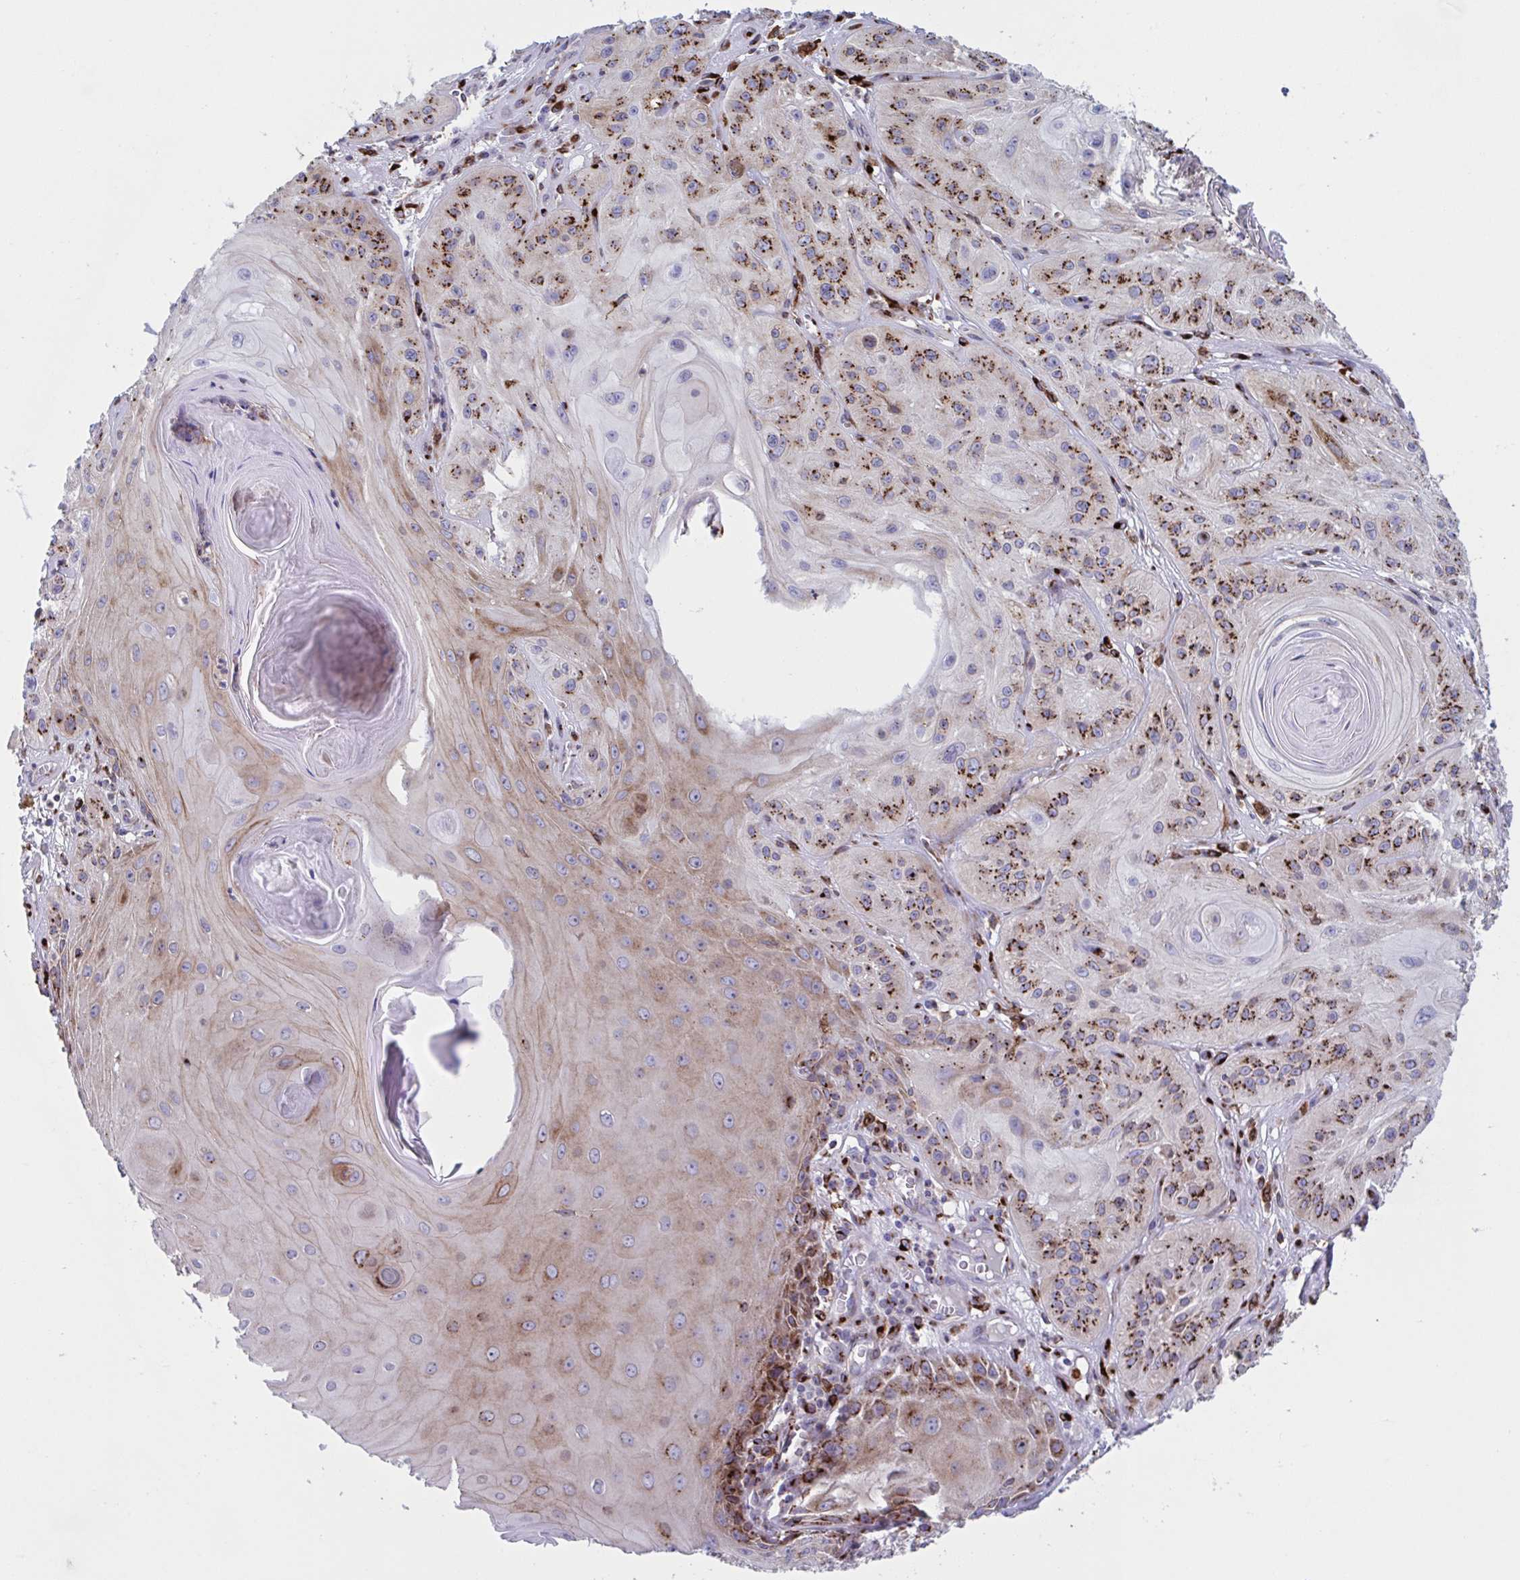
{"staining": {"intensity": "strong", "quantity": "25%-75%", "location": "cytoplasmic/membranous"}, "tissue": "skin cancer", "cell_type": "Tumor cells", "image_type": "cancer", "snomed": [{"axis": "morphology", "description": "Squamous cell carcinoma, NOS"}, {"axis": "topography", "description": "Skin"}], "caption": "A brown stain labels strong cytoplasmic/membranous staining of a protein in human skin squamous cell carcinoma tumor cells.", "gene": "RFK", "patient": {"sex": "male", "age": 85}}